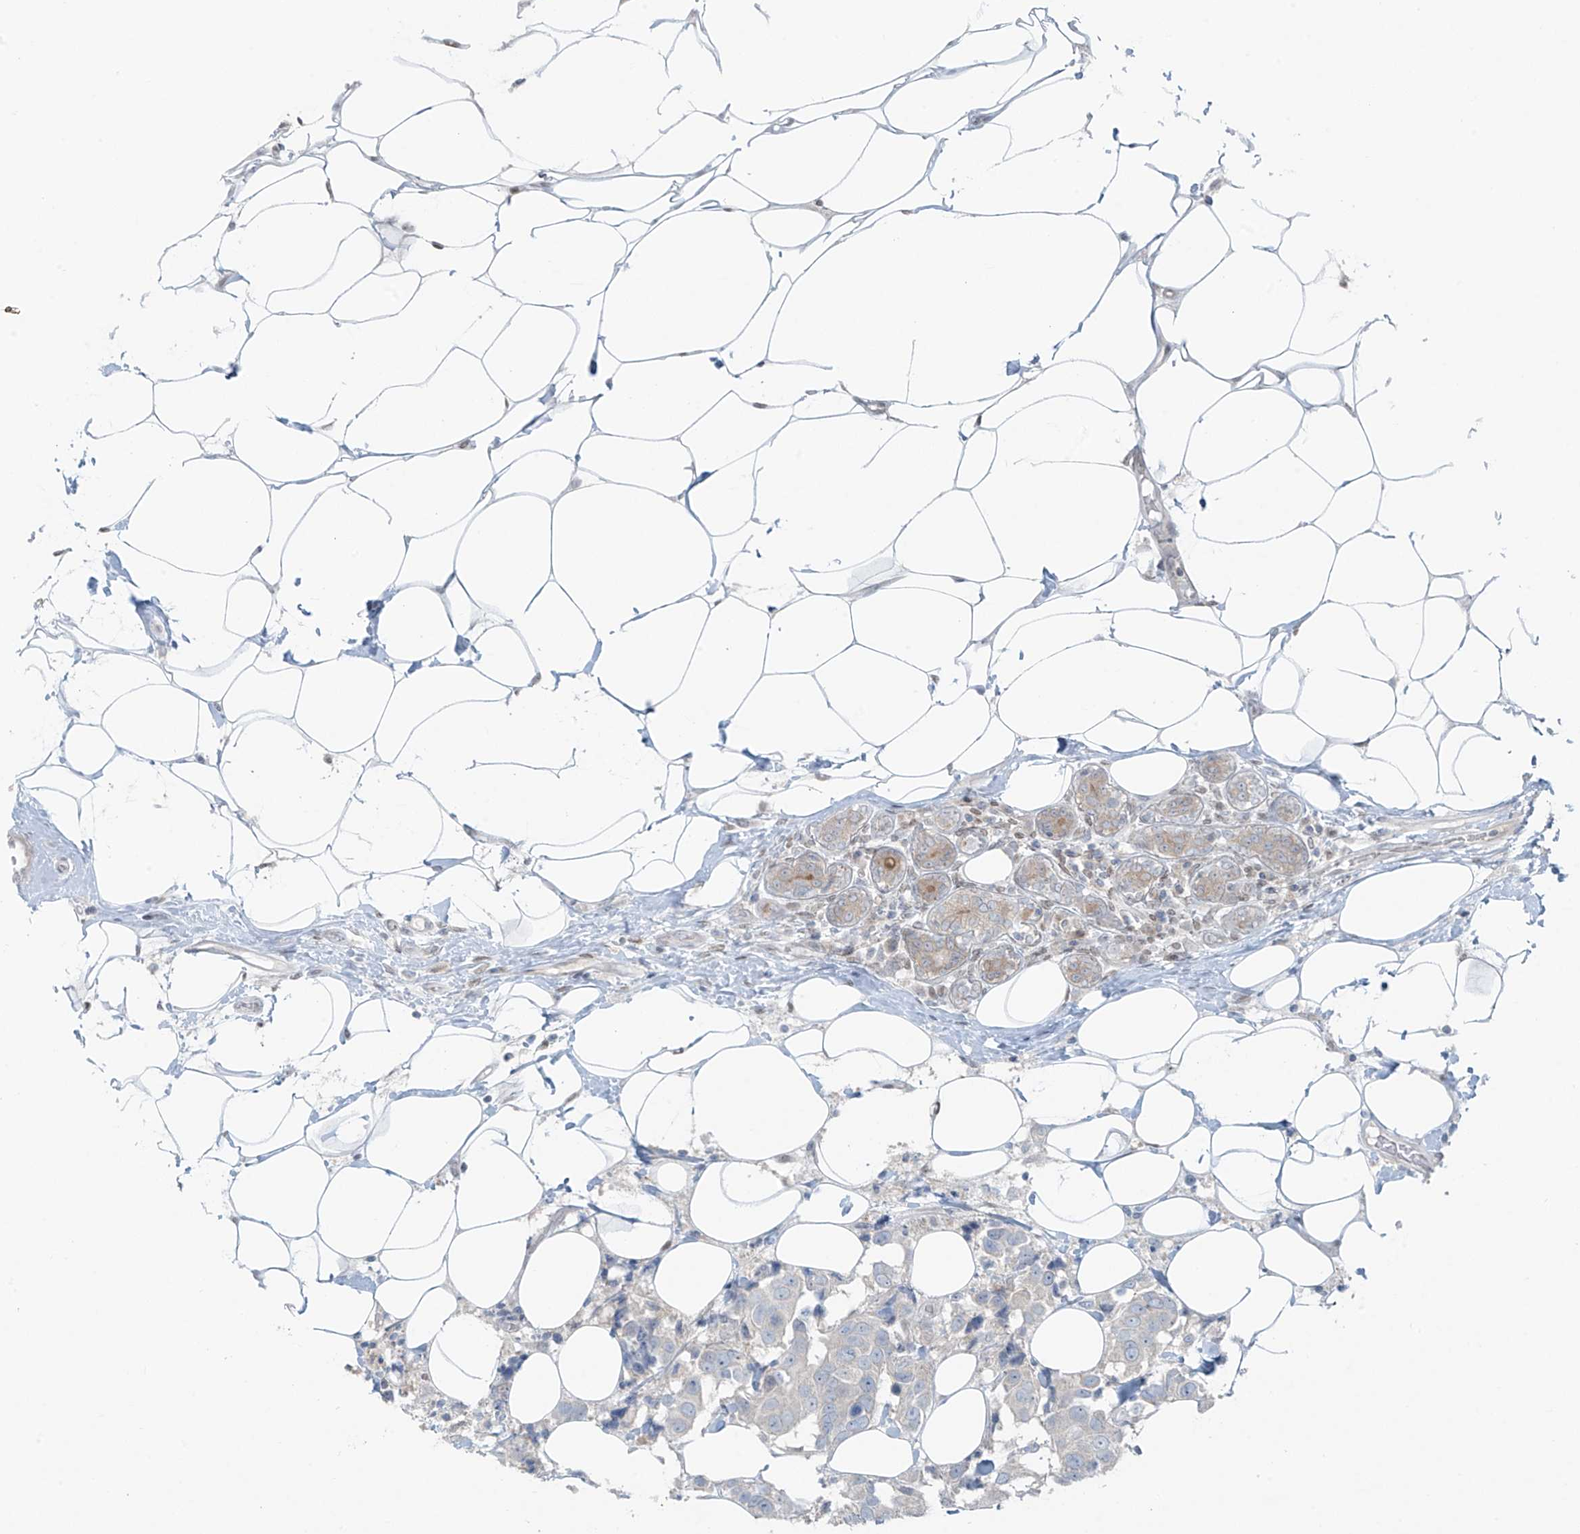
{"staining": {"intensity": "negative", "quantity": "none", "location": "none"}, "tissue": "breast cancer", "cell_type": "Tumor cells", "image_type": "cancer", "snomed": [{"axis": "morphology", "description": "Normal tissue, NOS"}, {"axis": "morphology", "description": "Duct carcinoma"}, {"axis": "topography", "description": "Breast"}], "caption": "High power microscopy photomicrograph of an IHC photomicrograph of intraductal carcinoma (breast), revealing no significant positivity in tumor cells.", "gene": "PPAT", "patient": {"sex": "female", "age": 39}}